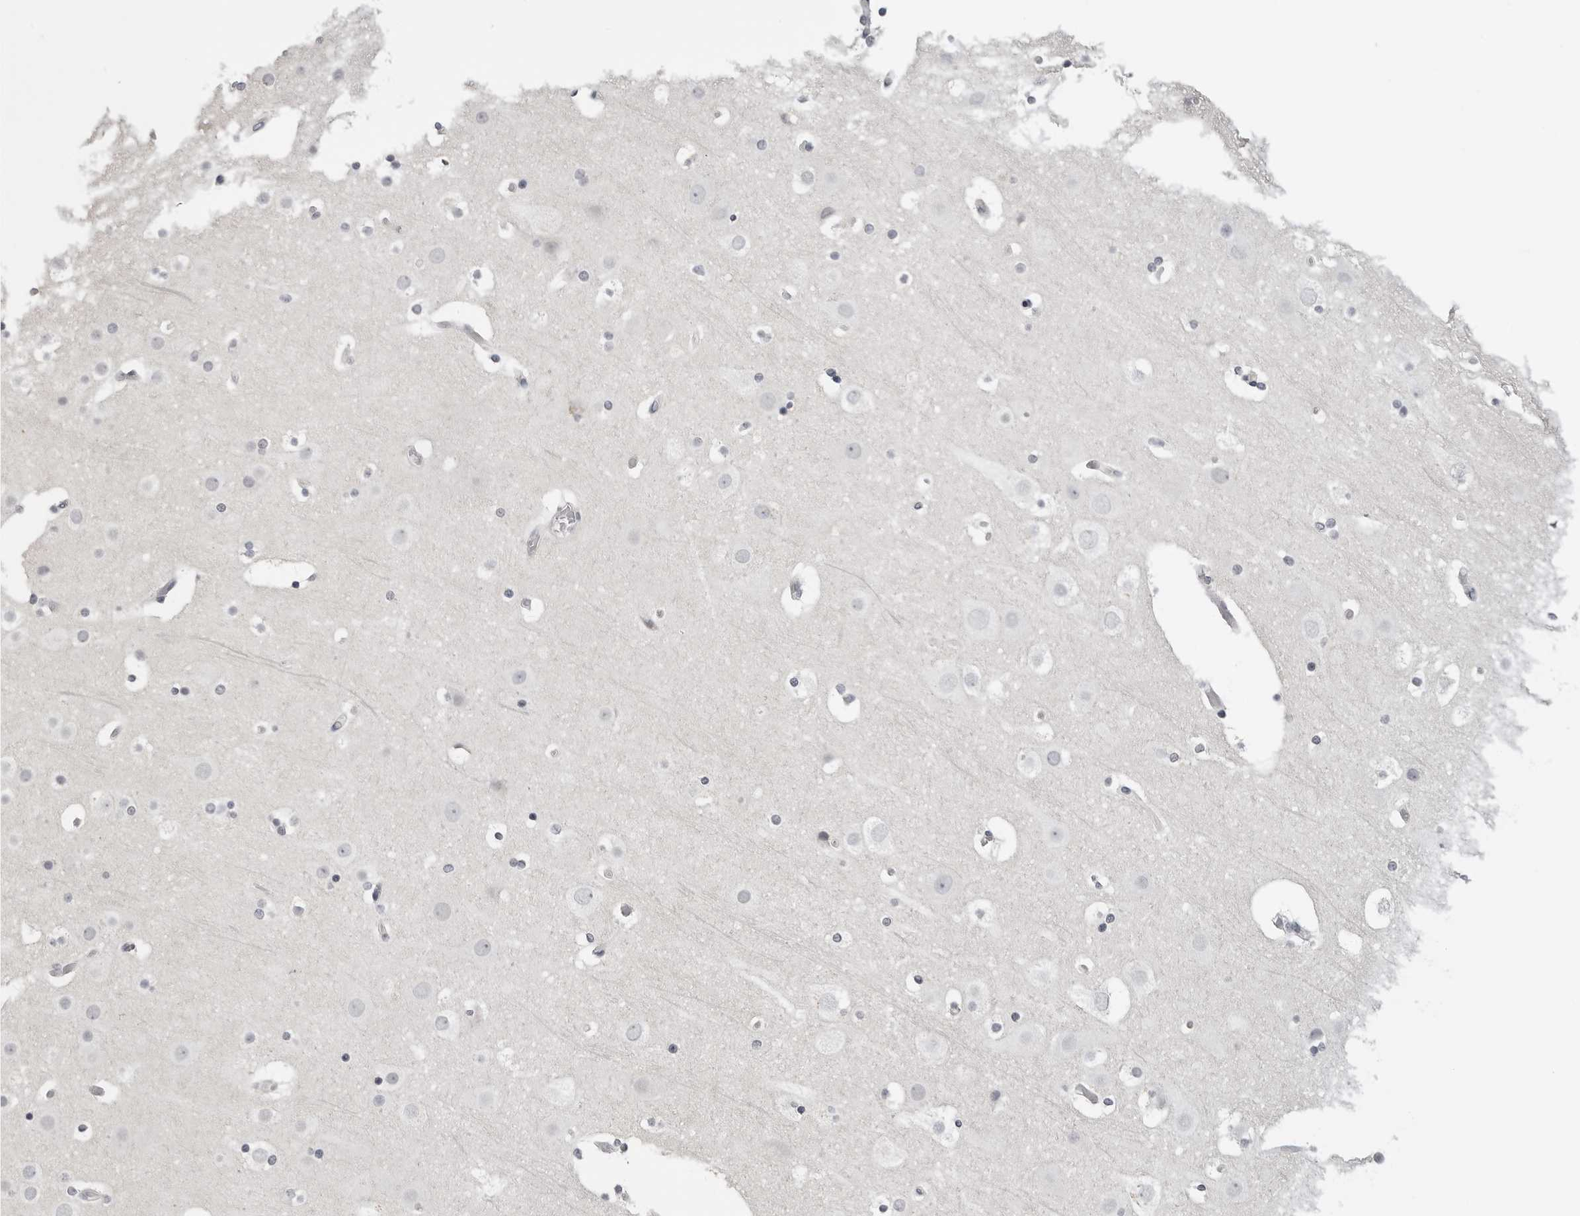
{"staining": {"intensity": "negative", "quantity": "none", "location": "none"}, "tissue": "cerebral cortex", "cell_type": "Endothelial cells", "image_type": "normal", "snomed": [{"axis": "morphology", "description": "Normal tissue, NOS"}, {"axis": "topography", "description": "Cerebral cortex"}], "caption": "This is an IHC image of benign cerebral cortex. There is no staining in endothelial cells.", "gene": "GPN2", "patient": {"sex": "male", "age": 57}}